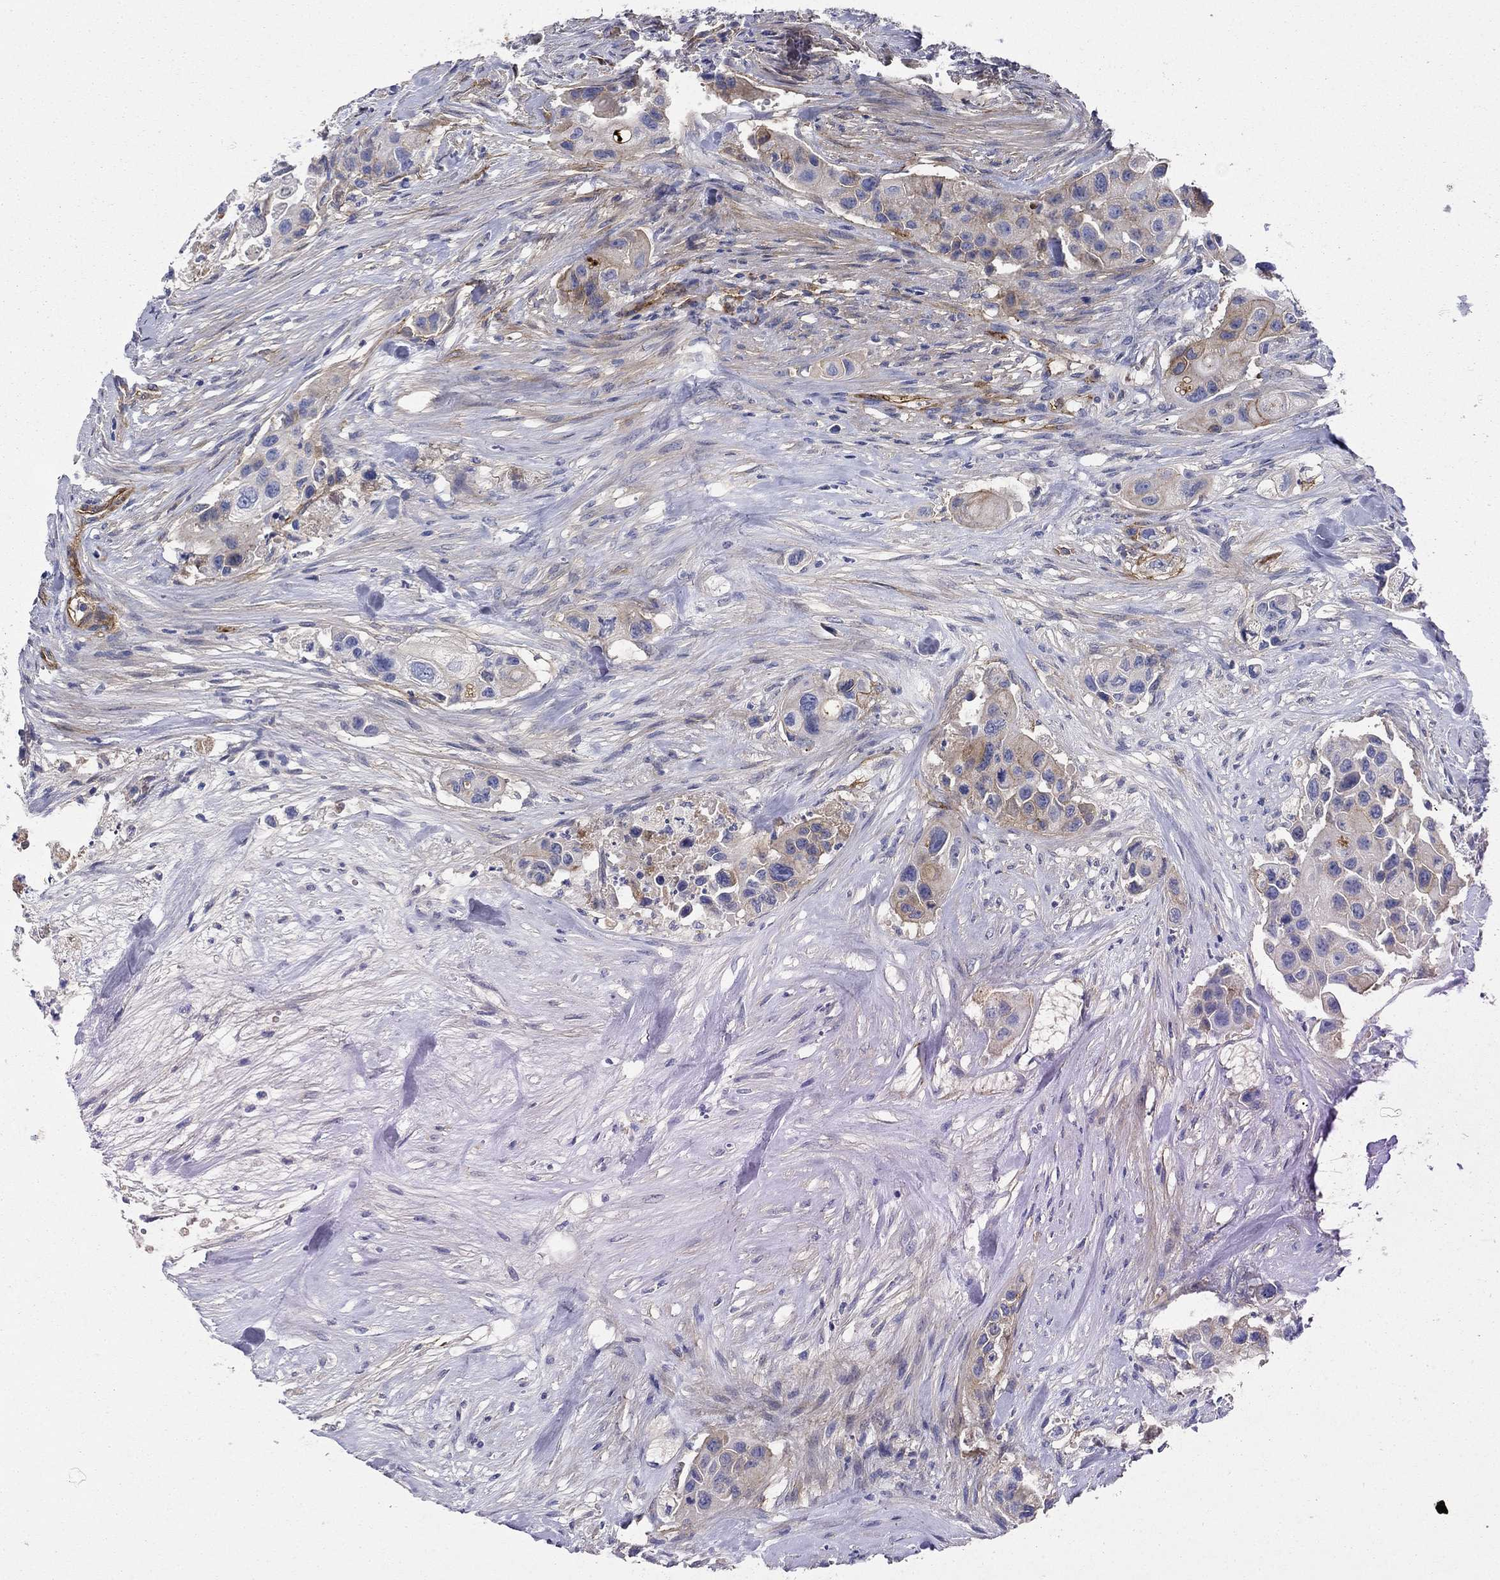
{"staining": {"intensity": "weak", "quantity": "<25%", "location": "cytoplasmic/membranous"}, "tissue": "urothelial cancer", "cell_type": "Tumor cells", "image_type": "cancer", "snomed": [{"axis": "morphology", "description": "Urothelial carcinoma, High grade"}, {"axis": "topography", "description": "Urinary bladder"}], "caption": "Human urothelial cancer stained for a protein using immunohistochemistry (IHC) displays no staining in tumor cells.", "gene": "GPC1", "patient": {"sex": "female", "age": 73}}